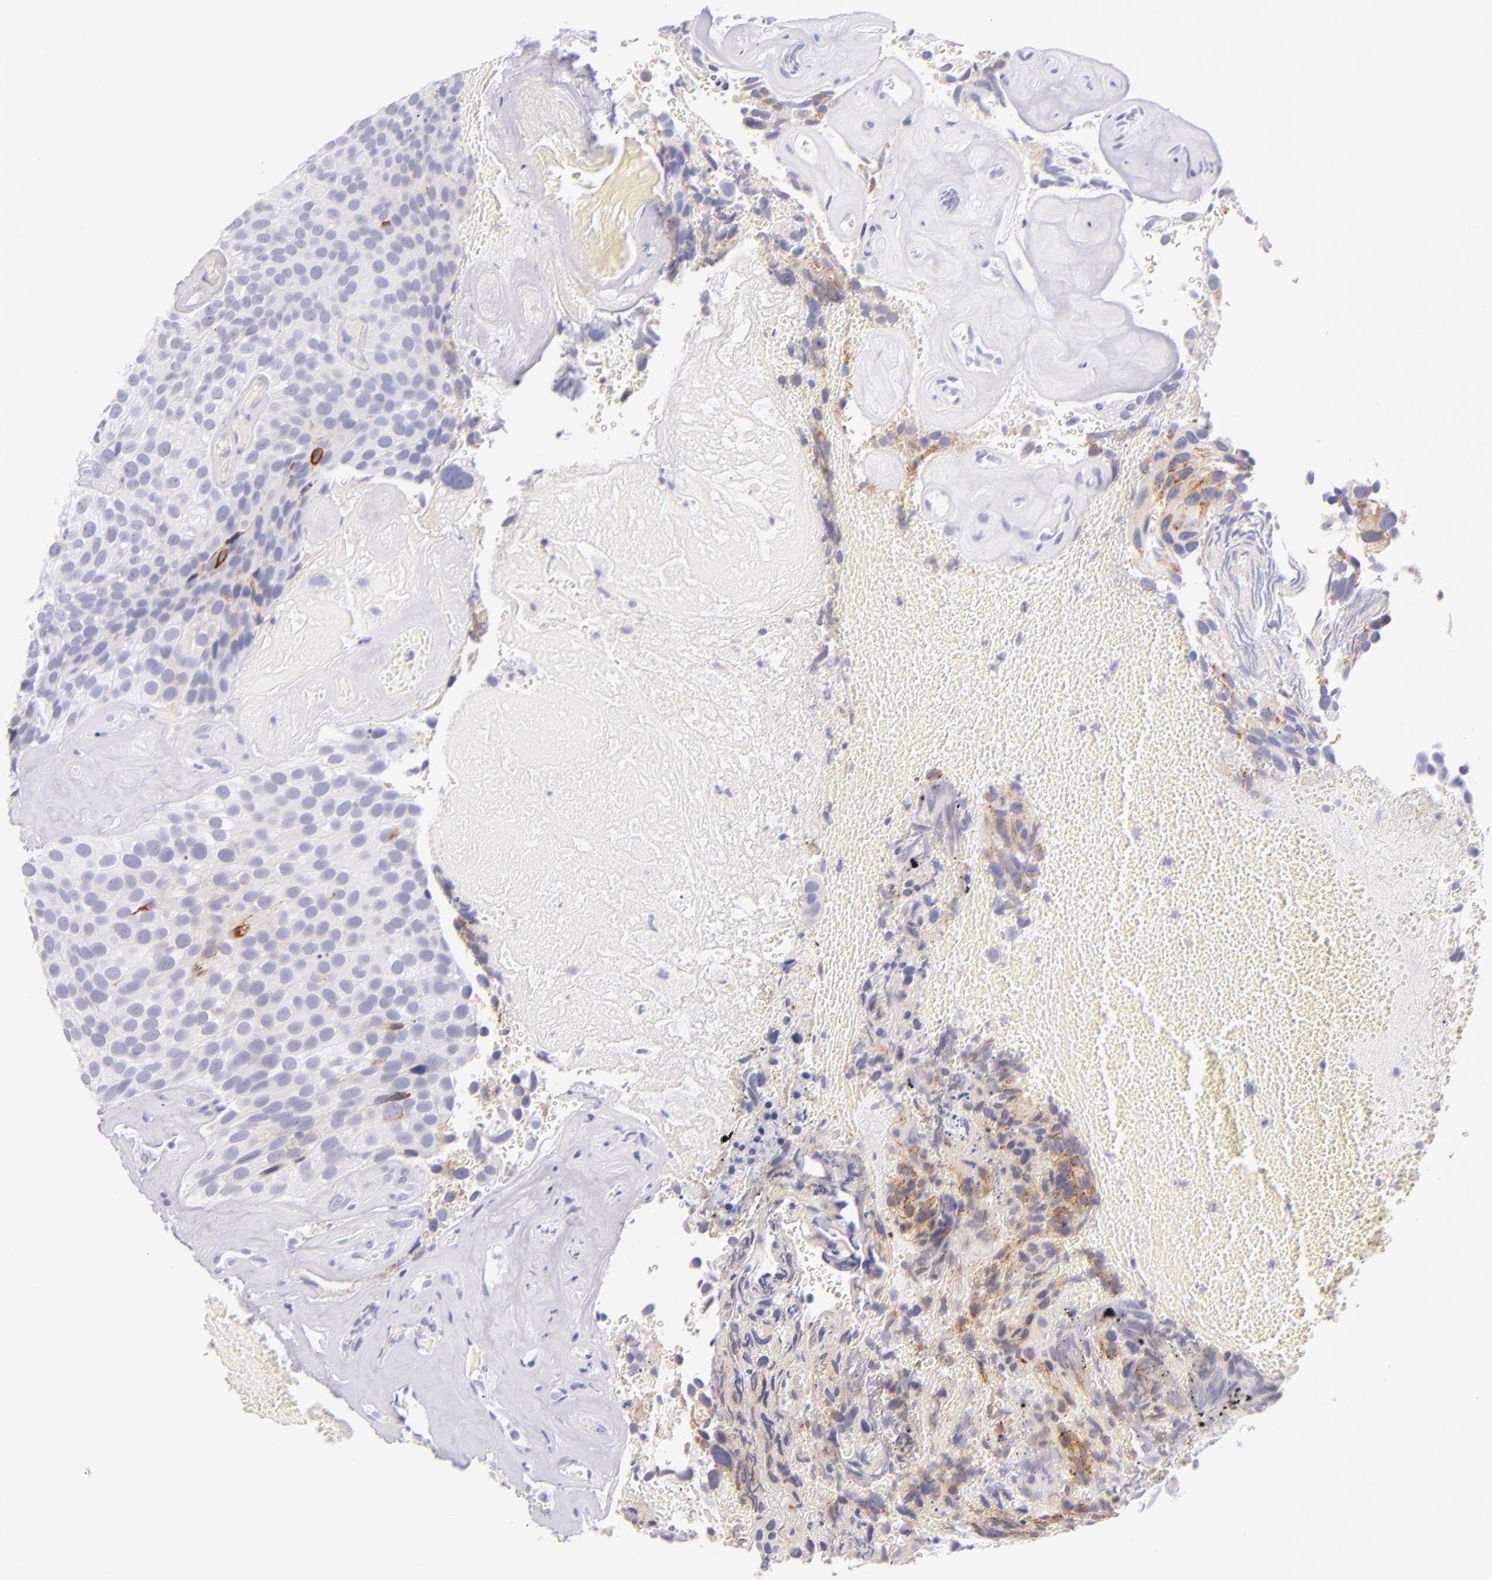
{"staining": {"intensity": "moderate", "quantity": "<25%", "location": "cytoplasmic/membranous"}, "tissue": "urothelial cancer", "cell_type": "Tumor cells", "image_type": "cancer", "snomed": [{"axis": "morphology", "description": "Urothelial carcinoma, High grade"}, {"axis": "topography", "description": "Urinary bladder"}], "caption": "High-magnification brightfield microscopy of urothelial cancer stained with DAB (brown) and counterstained with hematoxylin (blue). tumor cells exhibit moderate cytoplasmic/membranous staining is identified in approximately<25% of cells.", "gene": "SDC1", "patient": {"sex": "male", "age": 72}}